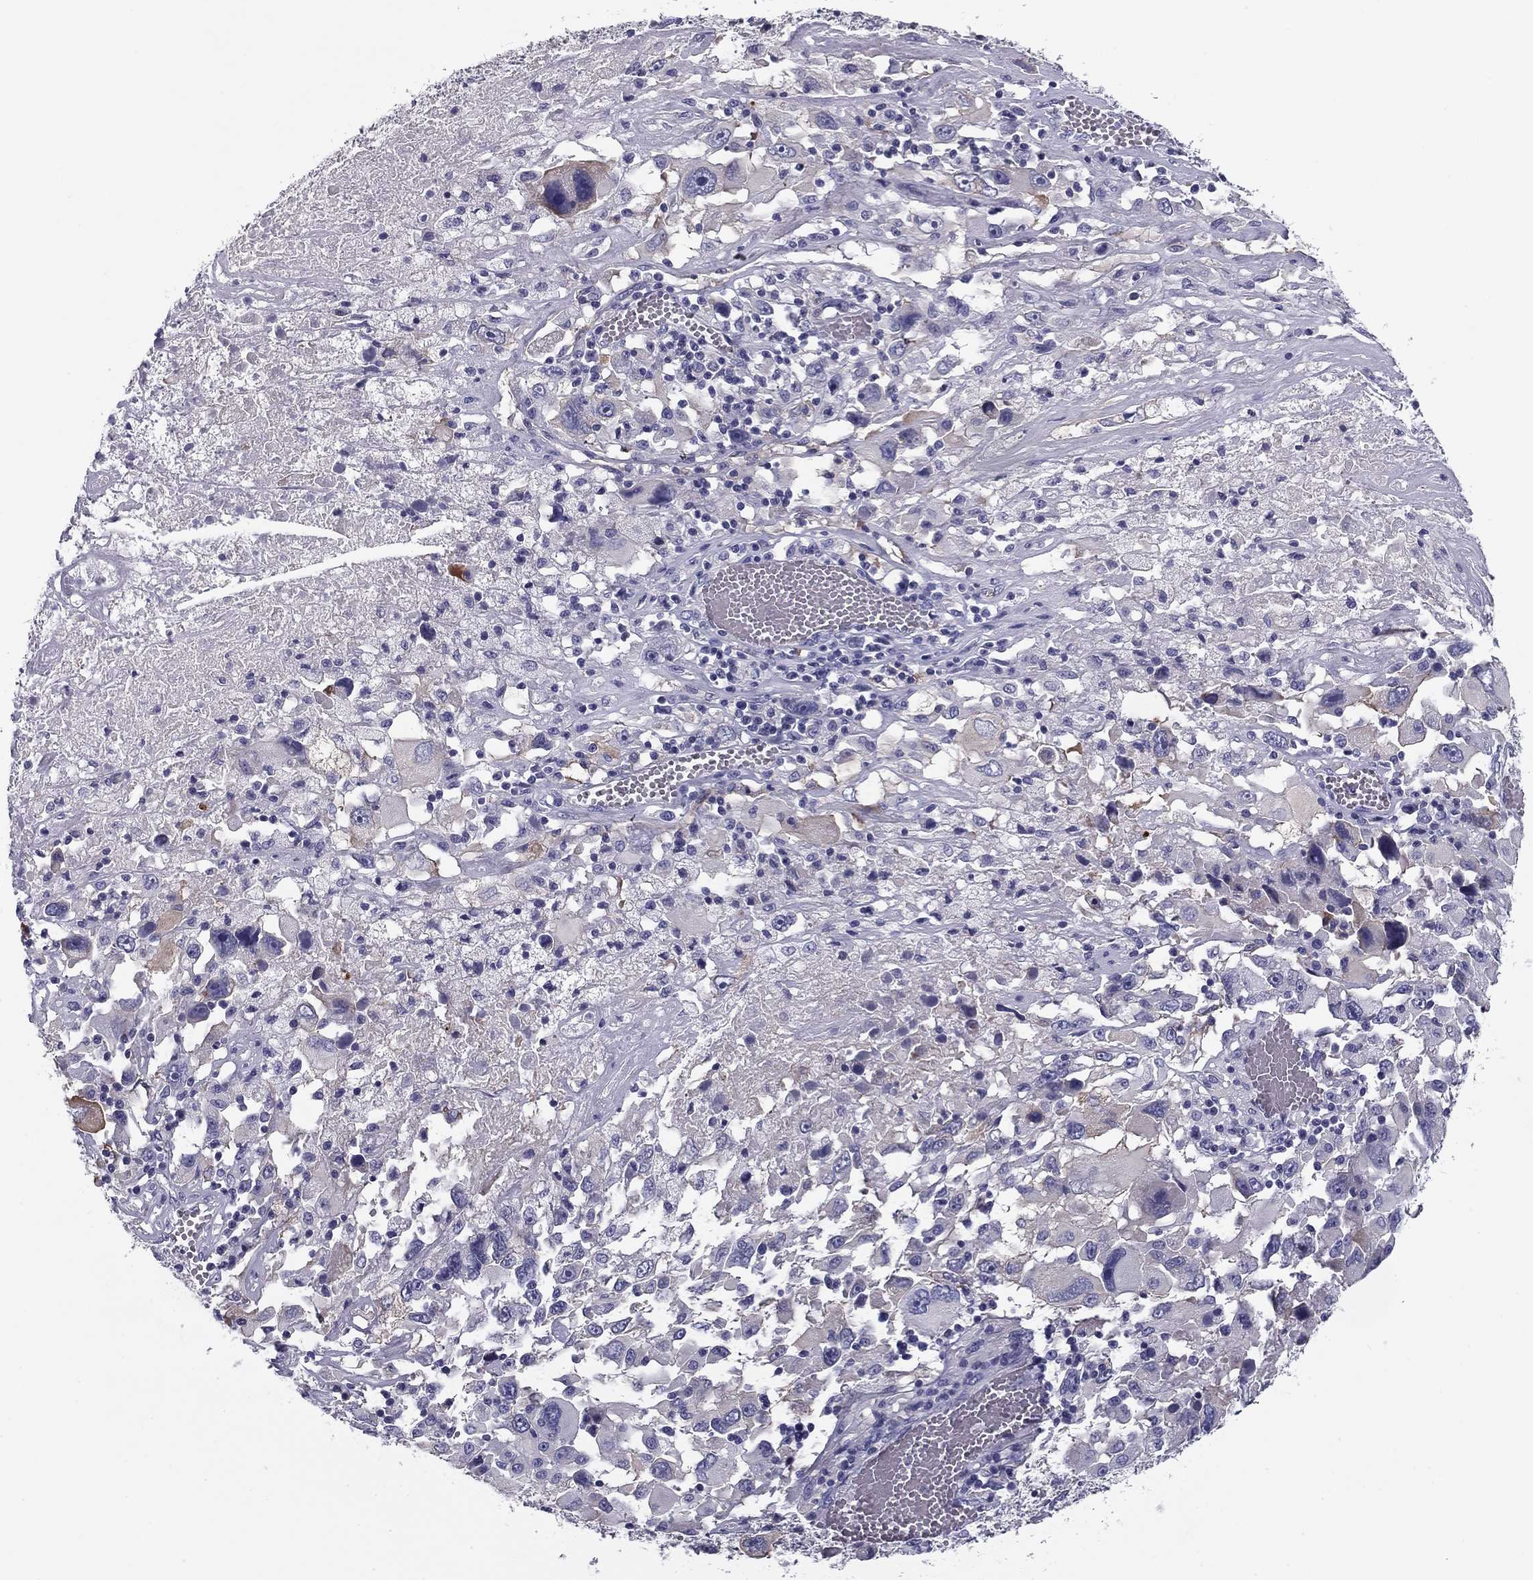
{"staining": {"intensity": "weak", "quantity": "<25%", "location": "cytoplasmic/membranous"}, "tissue": "melanoma", "cell_type": "Tumor cells", "image_type": "cancer", "snomed": [{"axis": "morphology", "description": "Malignant melanoma, Metastatic site"}, {"axis": "topography", "description": "Soft tissue"}], "caption": "Tumor cells show no significant positivity in malignant melanoma (metastatic site). (IHC, brightfield microscopy, high magnification).", "gene": "FLNC", "patient": {"sex": "male", "age": 50}}